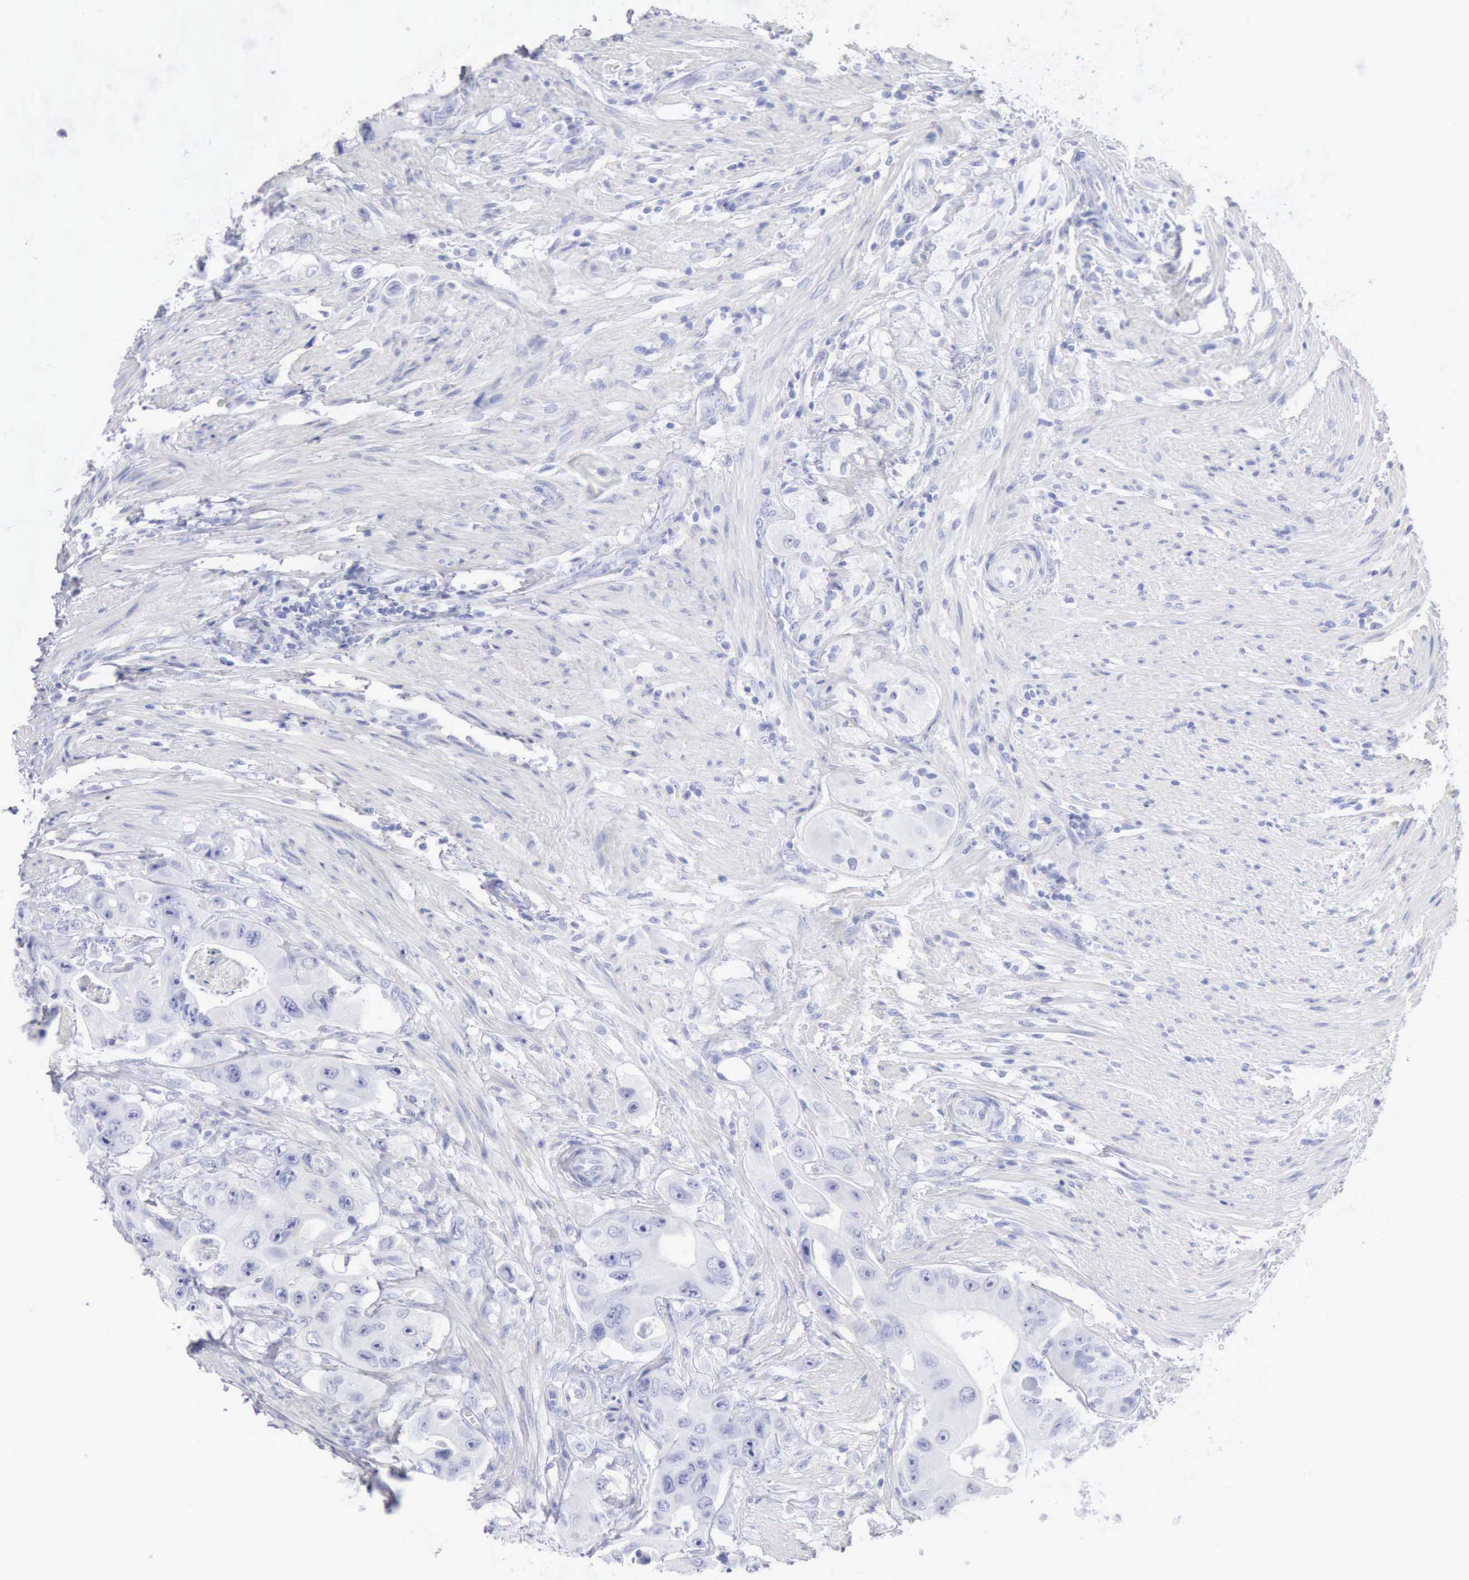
{"staining": {"intensity": "negative", "quantity": "none", "location": "none"}, "tissue": "colorectal cancer", "cell_type": "Tumor cells", "image_type": "cancer", "snomed": [{"axis": "morphology", "description": "Adenocarcinoma, NOS"}, {"axis": "topography", "description": "Colon"}], "caption": "Immunohistochemical staining of adenocarcinoma (colorectal) exhibits no significant expression in tumor cells.", "gene": "KRT5", "patient": {"sex": "female", "age": 46}}